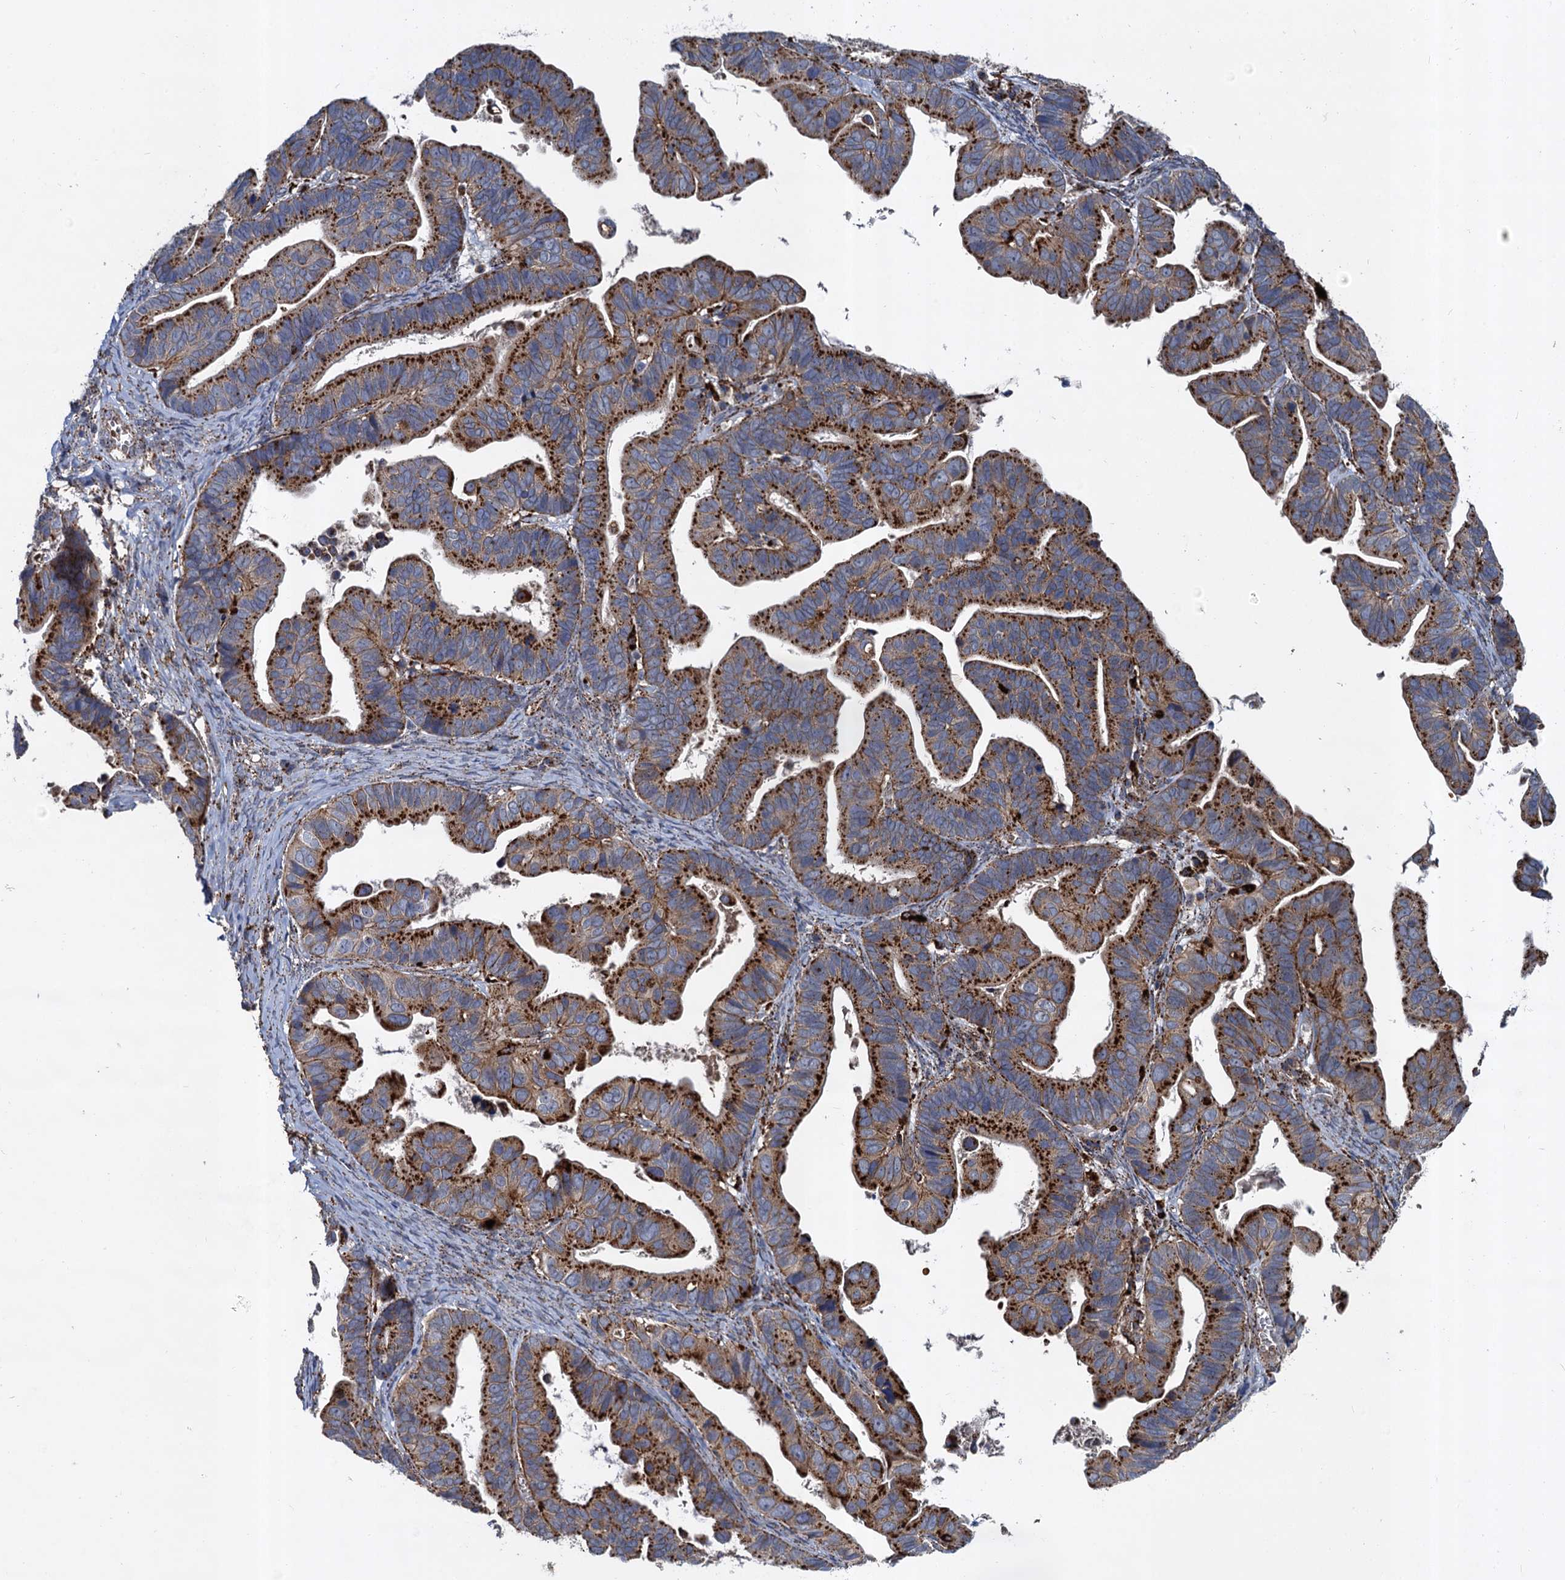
{"staining": {"intensity": "strong", "quantity": ">75%", "location": "cytoplasmic/membranous"}, "tissue": "ovarian cancer", "cell_type": "Tumor cells", "image_type": "cancer", "snomed": [{"axis": "morphology", "description": "Cystadenocarcinoma, serous, NOS"}, {"axis": "topography", "description": "Ovary"}], "caption": "Serous cystadenocarcinoma (ovarian) was stained to show a protein in brown. There is high levels of strong cytoplasmic/membranous positivity in approximately >75% of tumor cells. Nuclei are stained in blue.", "gene": "GBA1", "patient": {"sex": "female", "age": 56}}